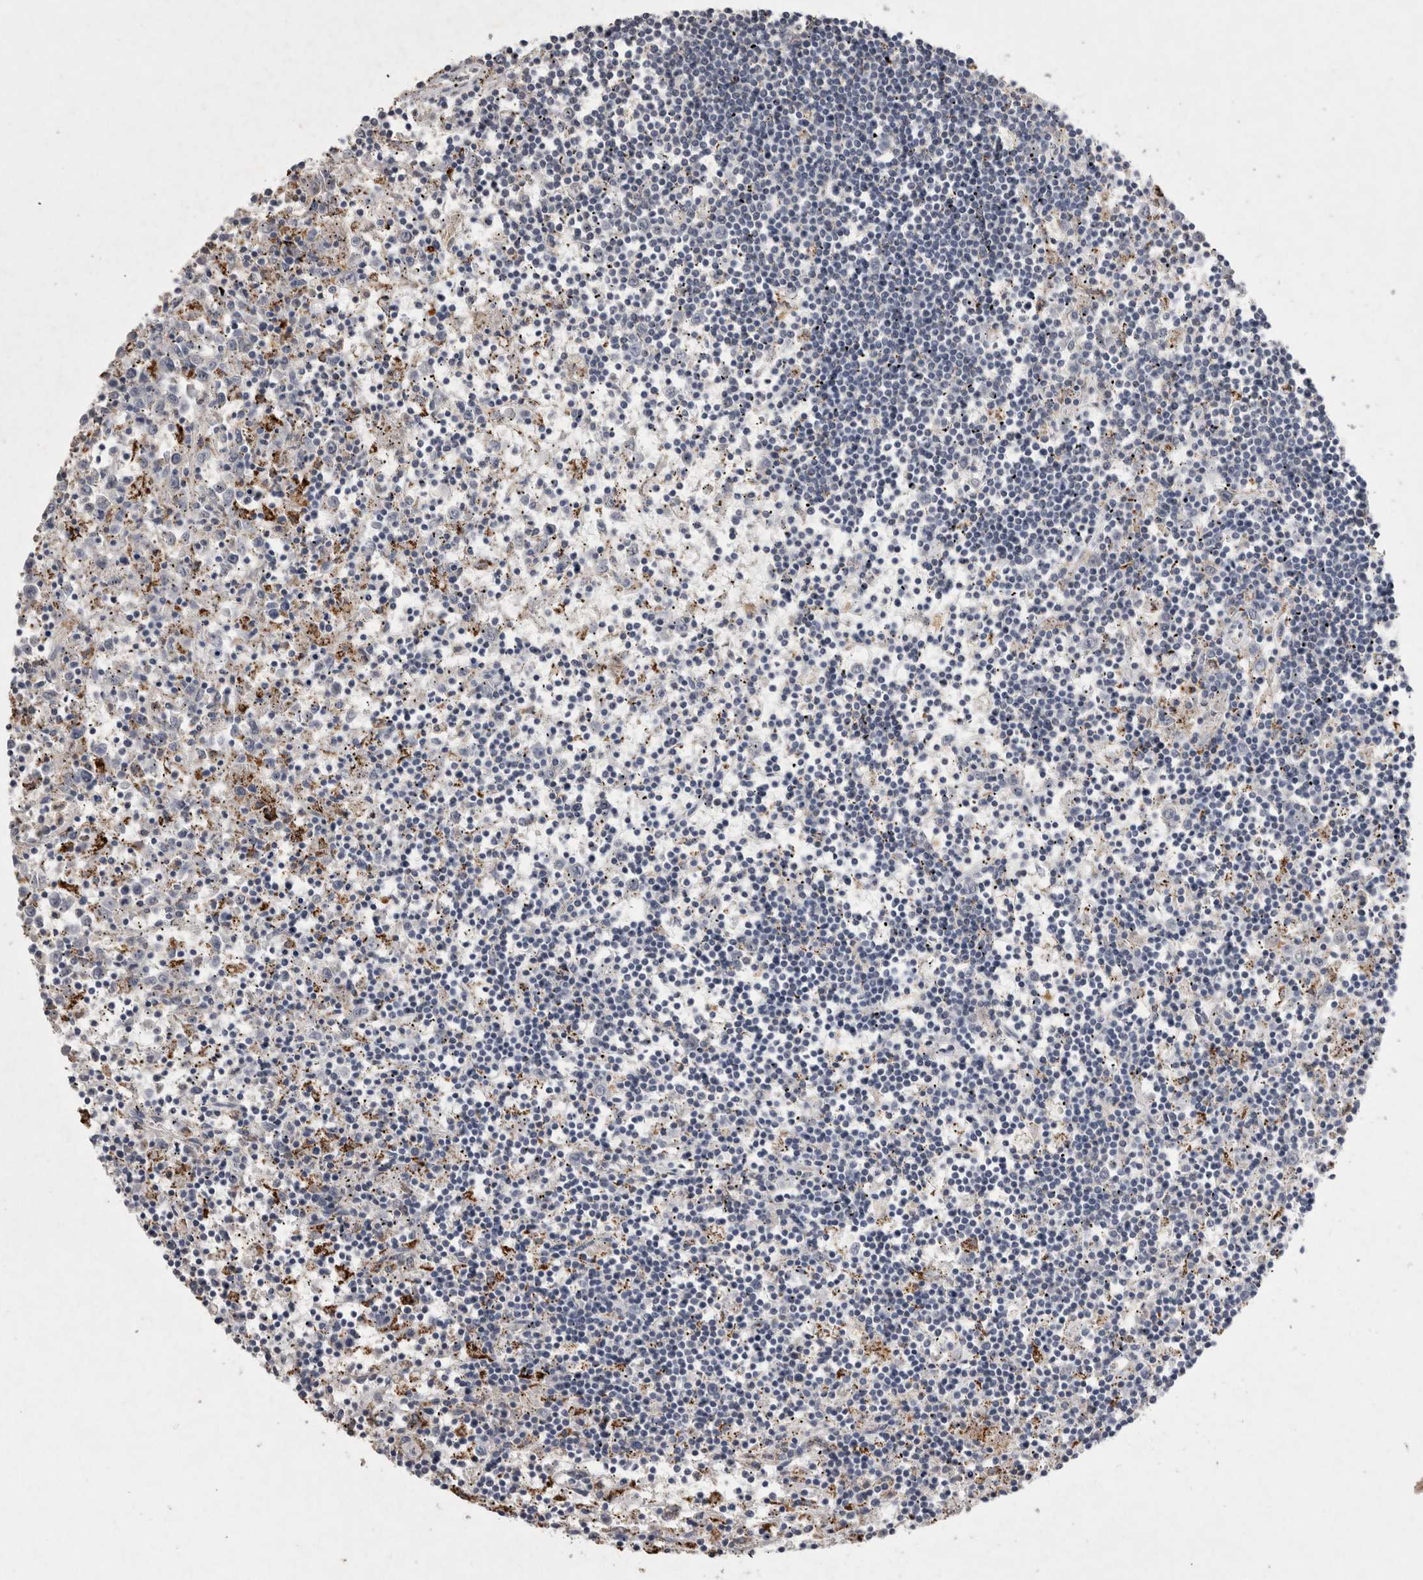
{"staining": {"intensity": "negative", "quantity": "none", "location": "none"}, "tissue": "lymphoma", "cell_type": "Tumor cells", "image_type": "cancer", "snomed": [{"axis": "morphology", "description": "Malignant lymphoma, non-Hodgkin's type, Low grade"}, {"axis": "topography", "description": "Spleen"}], "caption": "Immunohistochemistry (IHC) histopathology image of human lymphoma stained for a protein (brown), which reveals no expression in tumor cells.", "gene": "DKK3", "patient": {"sex": "male", "age": 76}}